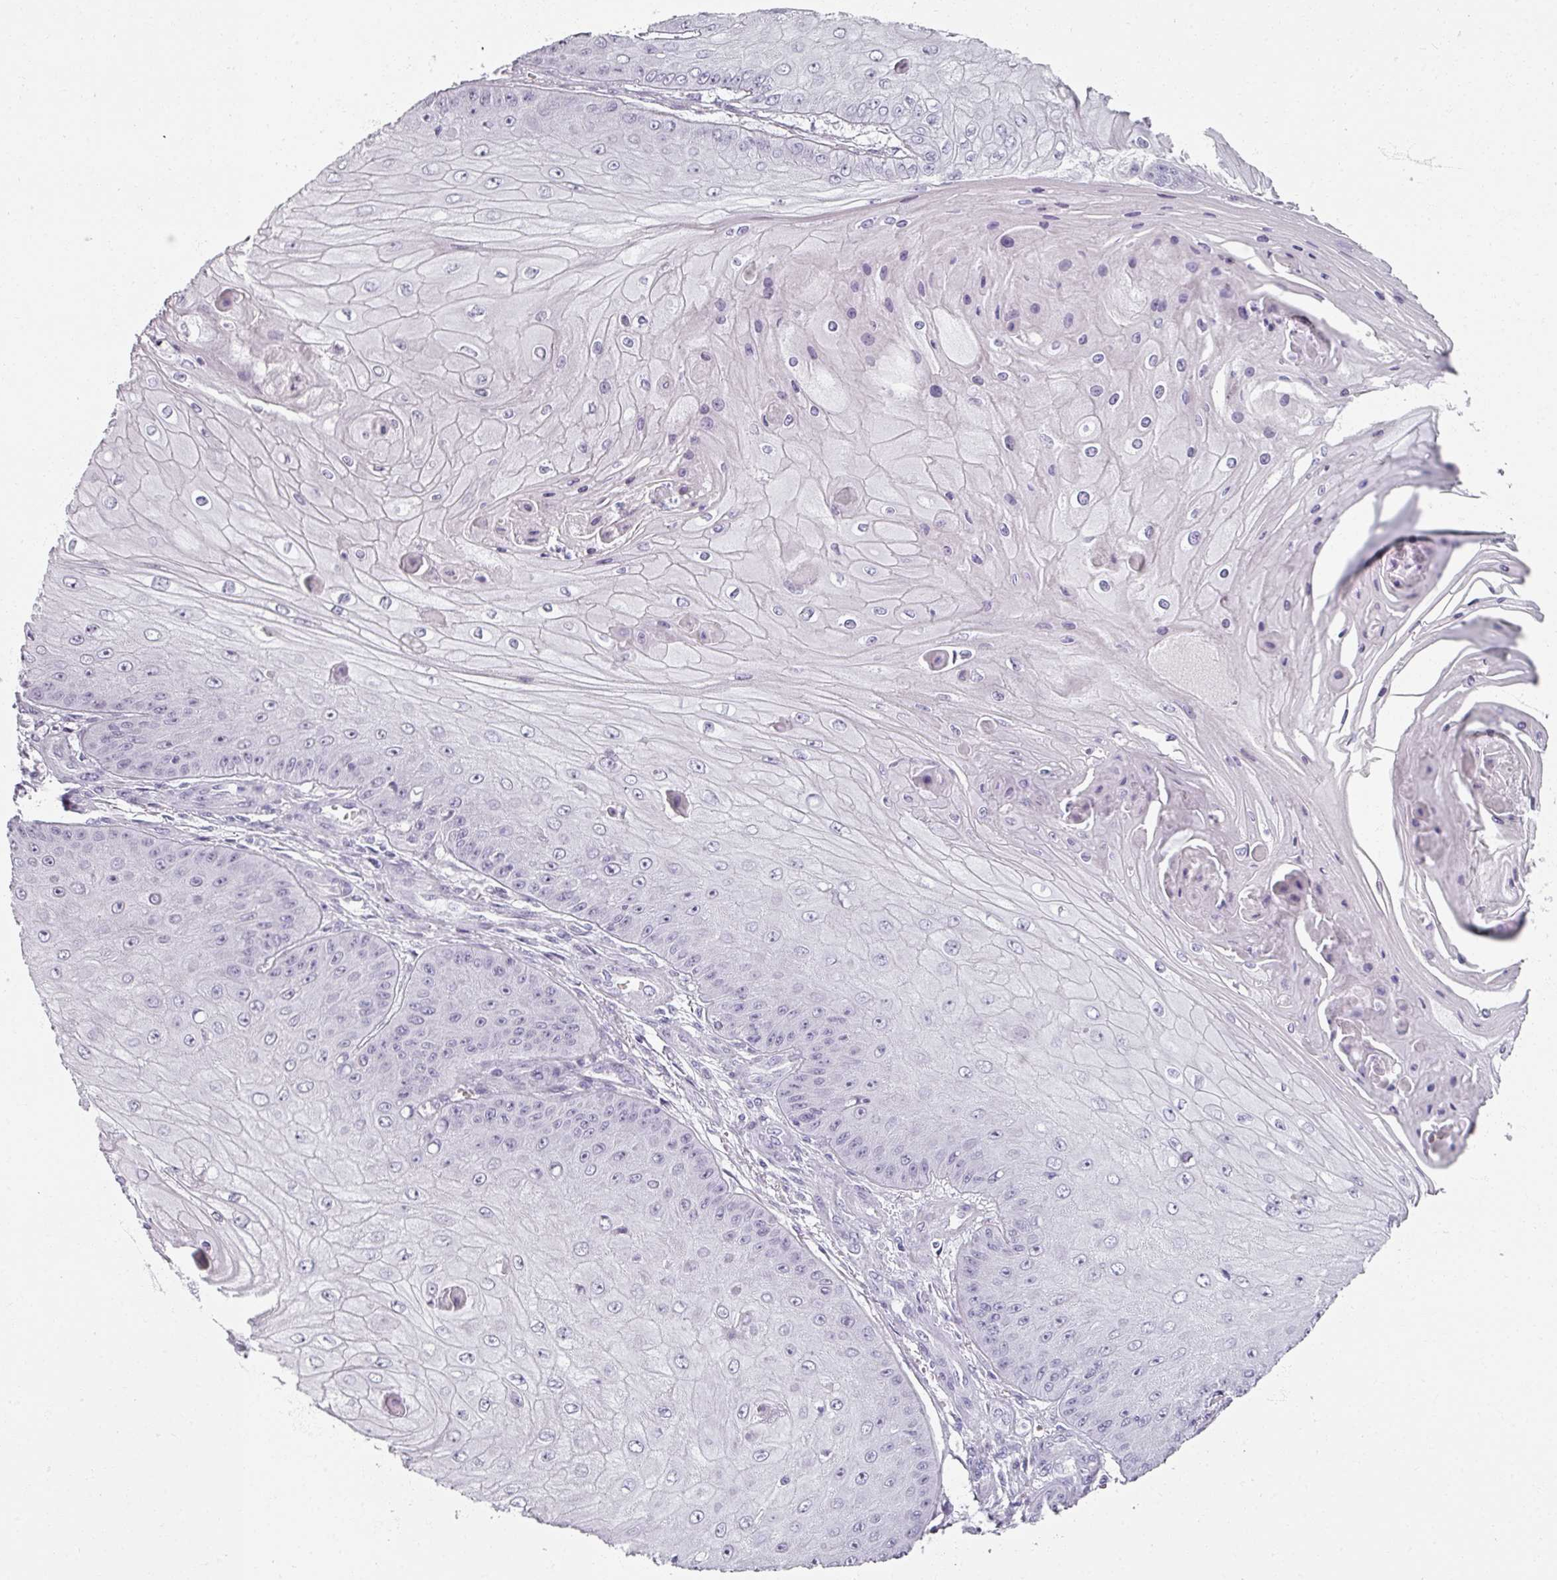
{"staining": {"intensity": "negative", "quantity": "none", "location": "none"}, "tissue": "skin cancer", "cell_type": "Tumor cells", "image_type": "cancer", "snomed": [{"axis": "morphology", "description": "Squamous cell carcinoma, NOS"}, {"axis": "topography", "description": "Skin"}], "caption": "High magnification brightfield microscopy of skin cancer stained with DAB (brown) and counterstained with hematoxylin (blue): tumor cells show no significant staining.", "gene": "REG3G", "patient": {"sex": "male", "age": 70}}